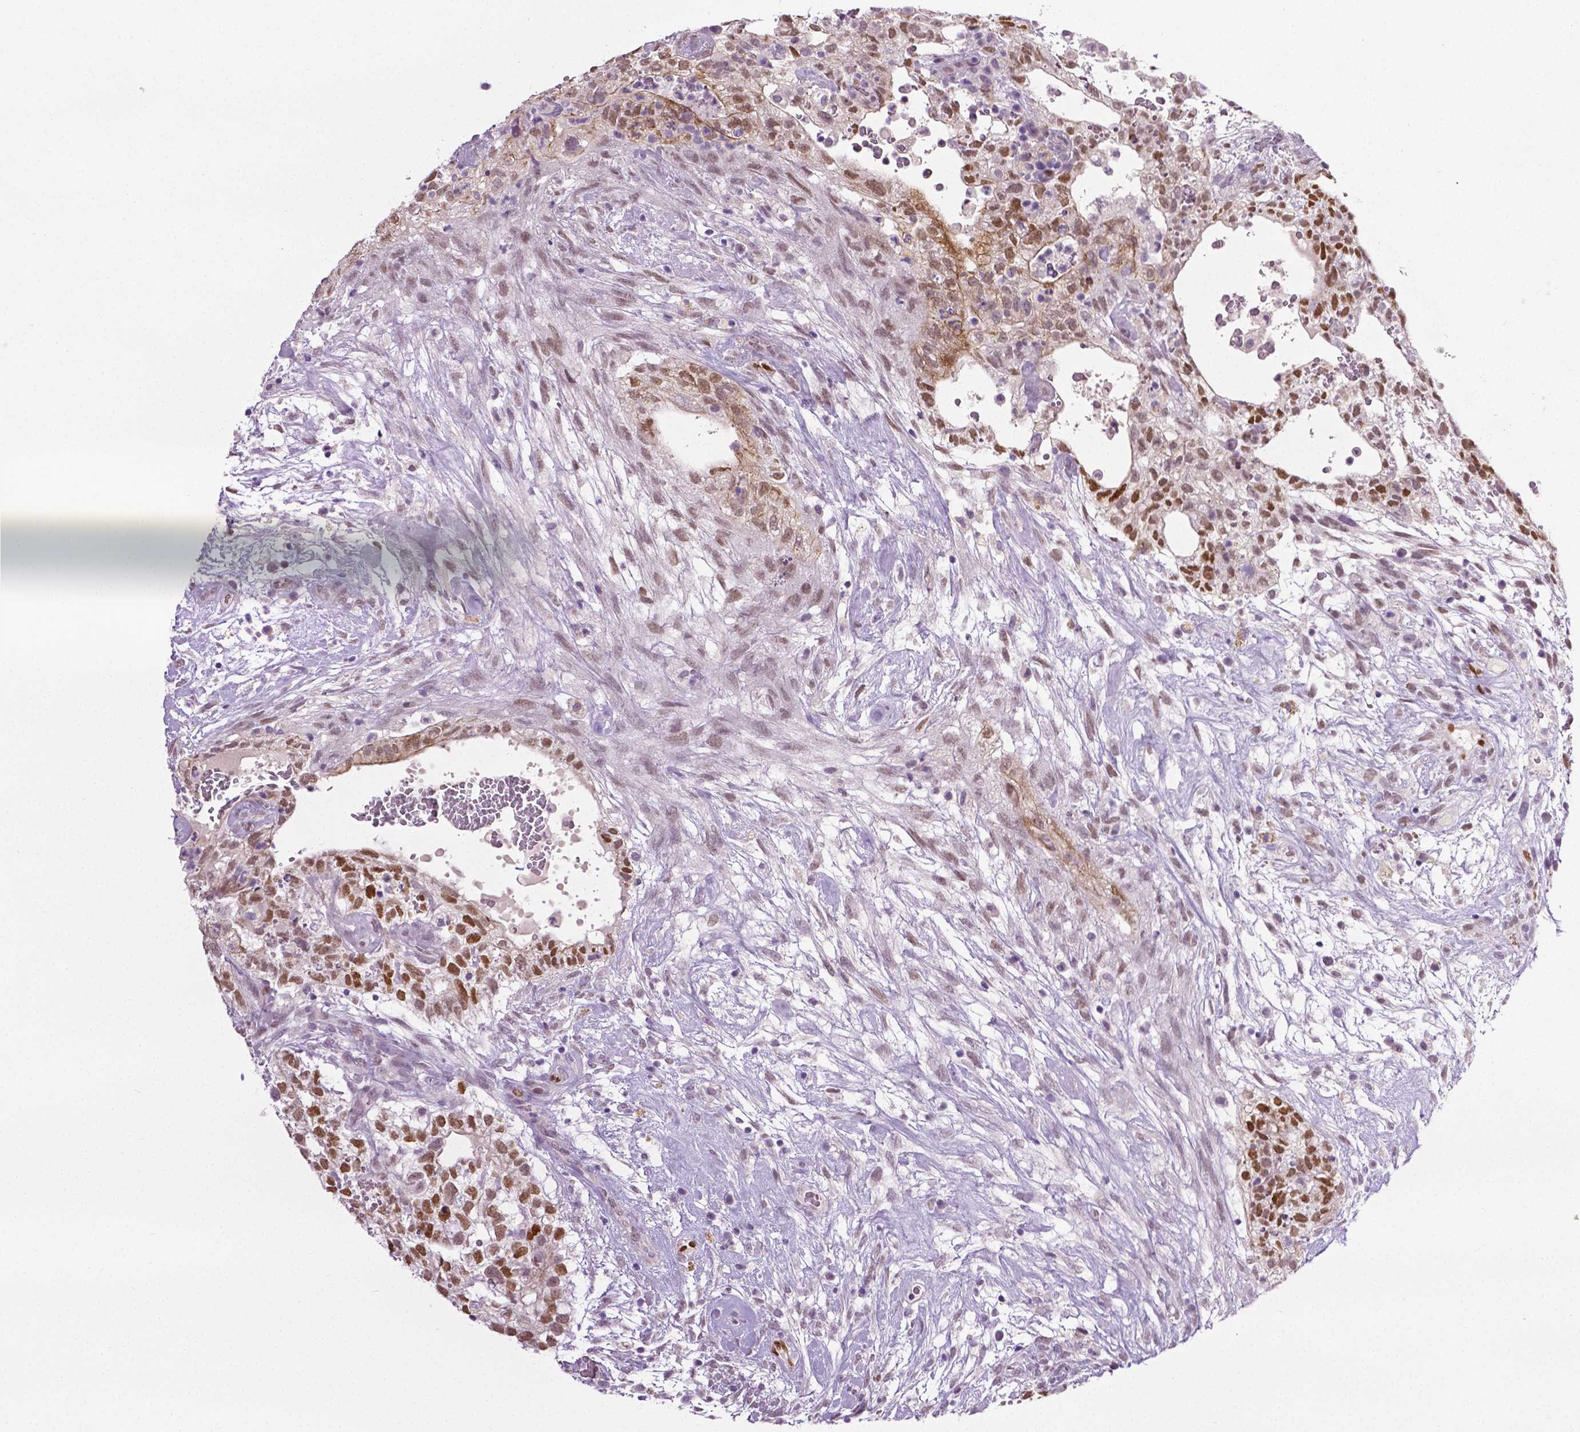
{"staining": {"intensity": "moderate", "quantity": ">75%", "location": "cytoplasmic/membranous,nuclear"}, "tissue": "testis cancer", "cell_type": "Tumor cells", "image_type": "cancer", "snomed": [{"axis": "morphology", "description": "Normal tissue, NOS"}, {"axis": "morphology", "description": "Carcinoma, Embryonal, NOS"}, {"axis": "topography", "description": "Testis"}], "caption": "Protein staining of testis cancer tissue demonstrates moderate cytoplasmic/membranous and nuclear positivity in about >75% of tumor cells.", "gene": "PTGER3", "patient": {"sex": "male", "age": 32}}